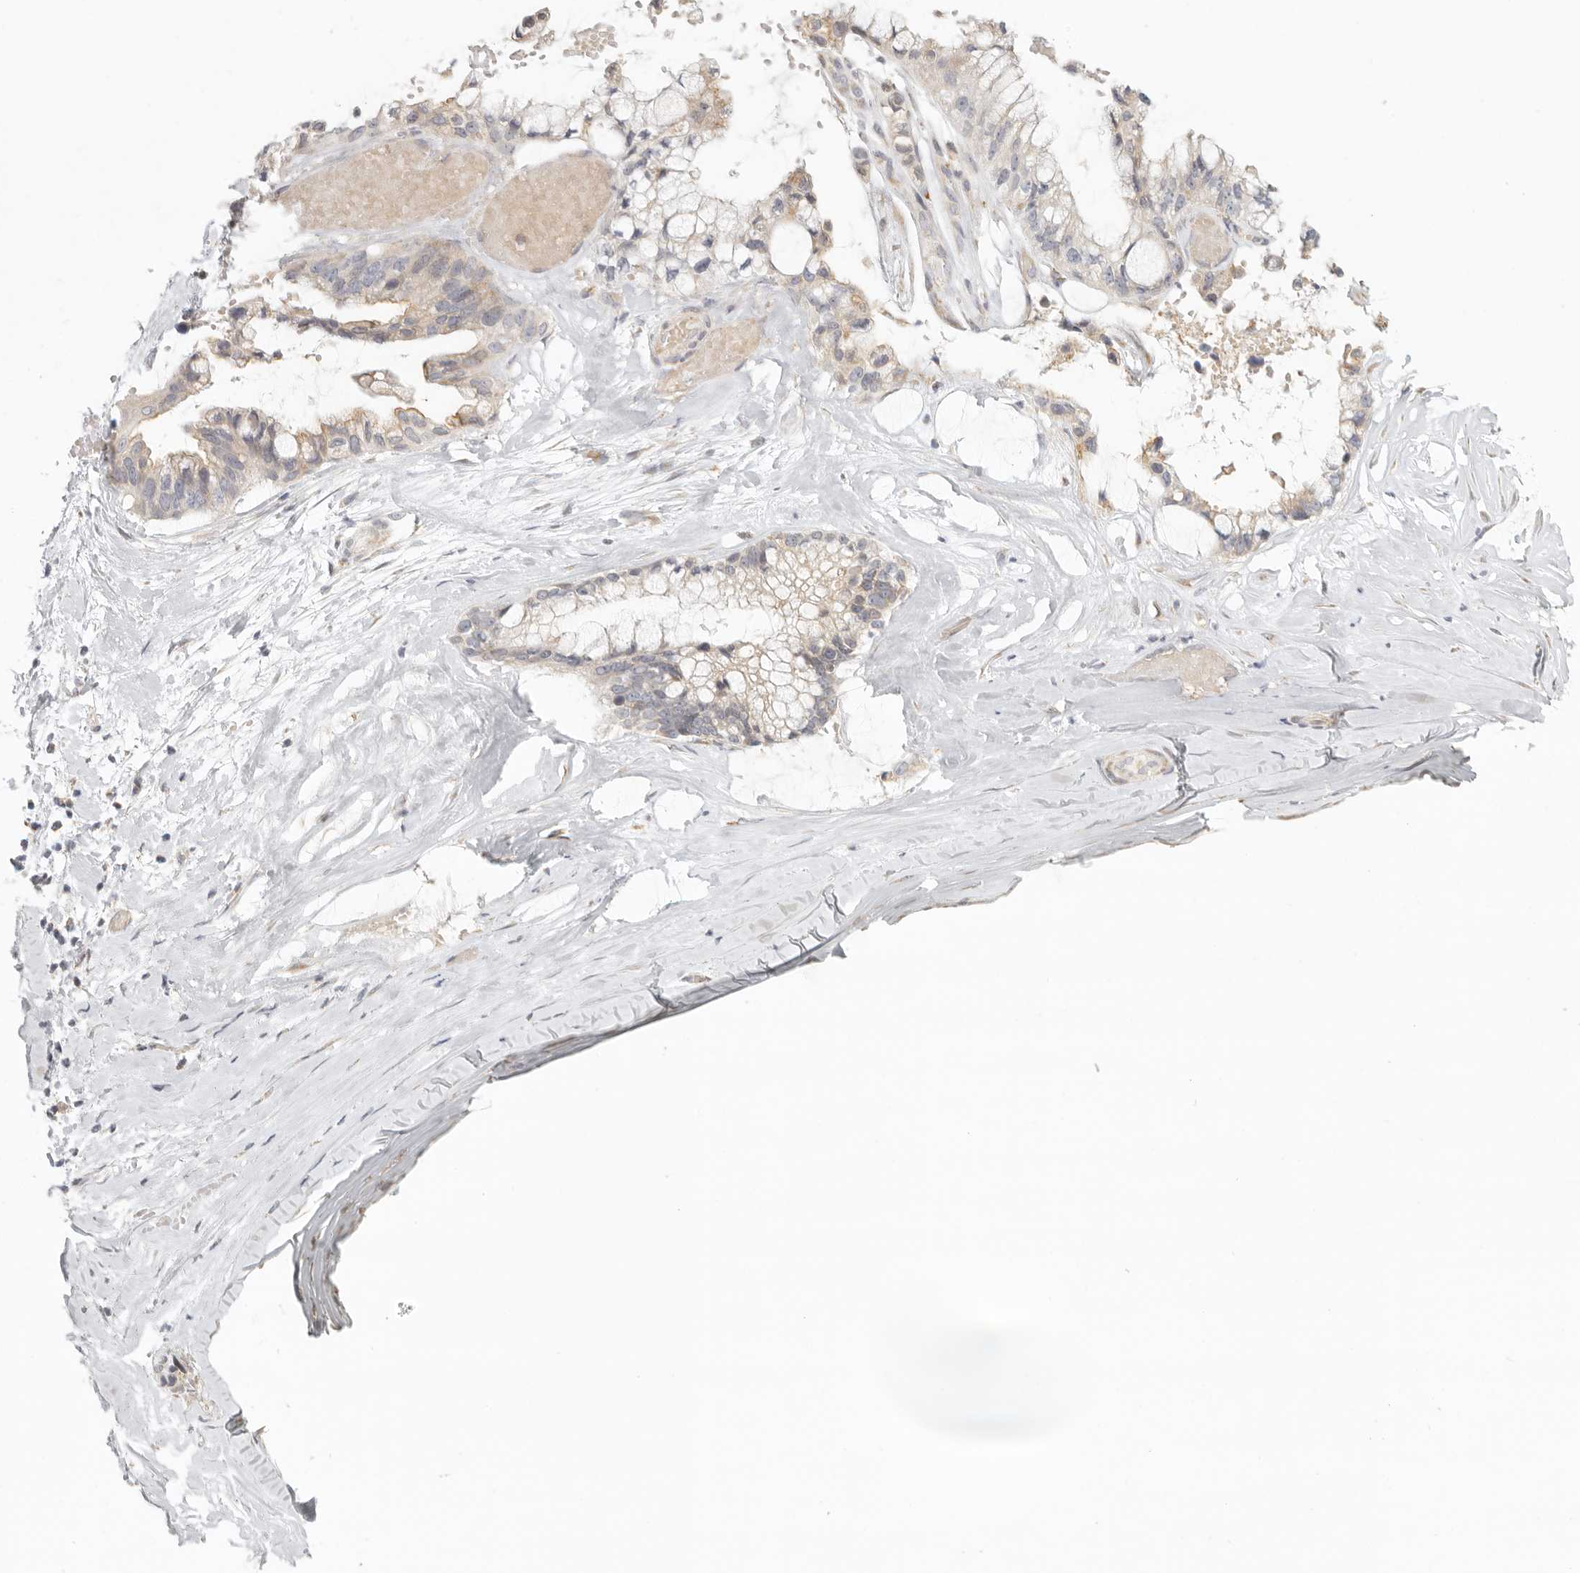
{"staining": {"intensity": "weak", "quantity": "25%-75%", "location": "cytoplasmic/membranous"}, "tissue": "ovarian cancer", "cell_type": "Tumor cells", "image_type": "cancer", "snomed": [{"axis": "morphology", "description": "Cystadenocarcinoma, mucinous, NOS"}, {"axis": "topography", "description": "Ovary"}], "caption": "The micrograph demonstrates staining of ovarian cancer, revealing weak cytoplasmic/membranous protein staining (brown color) within tumor cells.", "gene": "KDF1", "patient": {"sex": "female", "age": 39}}